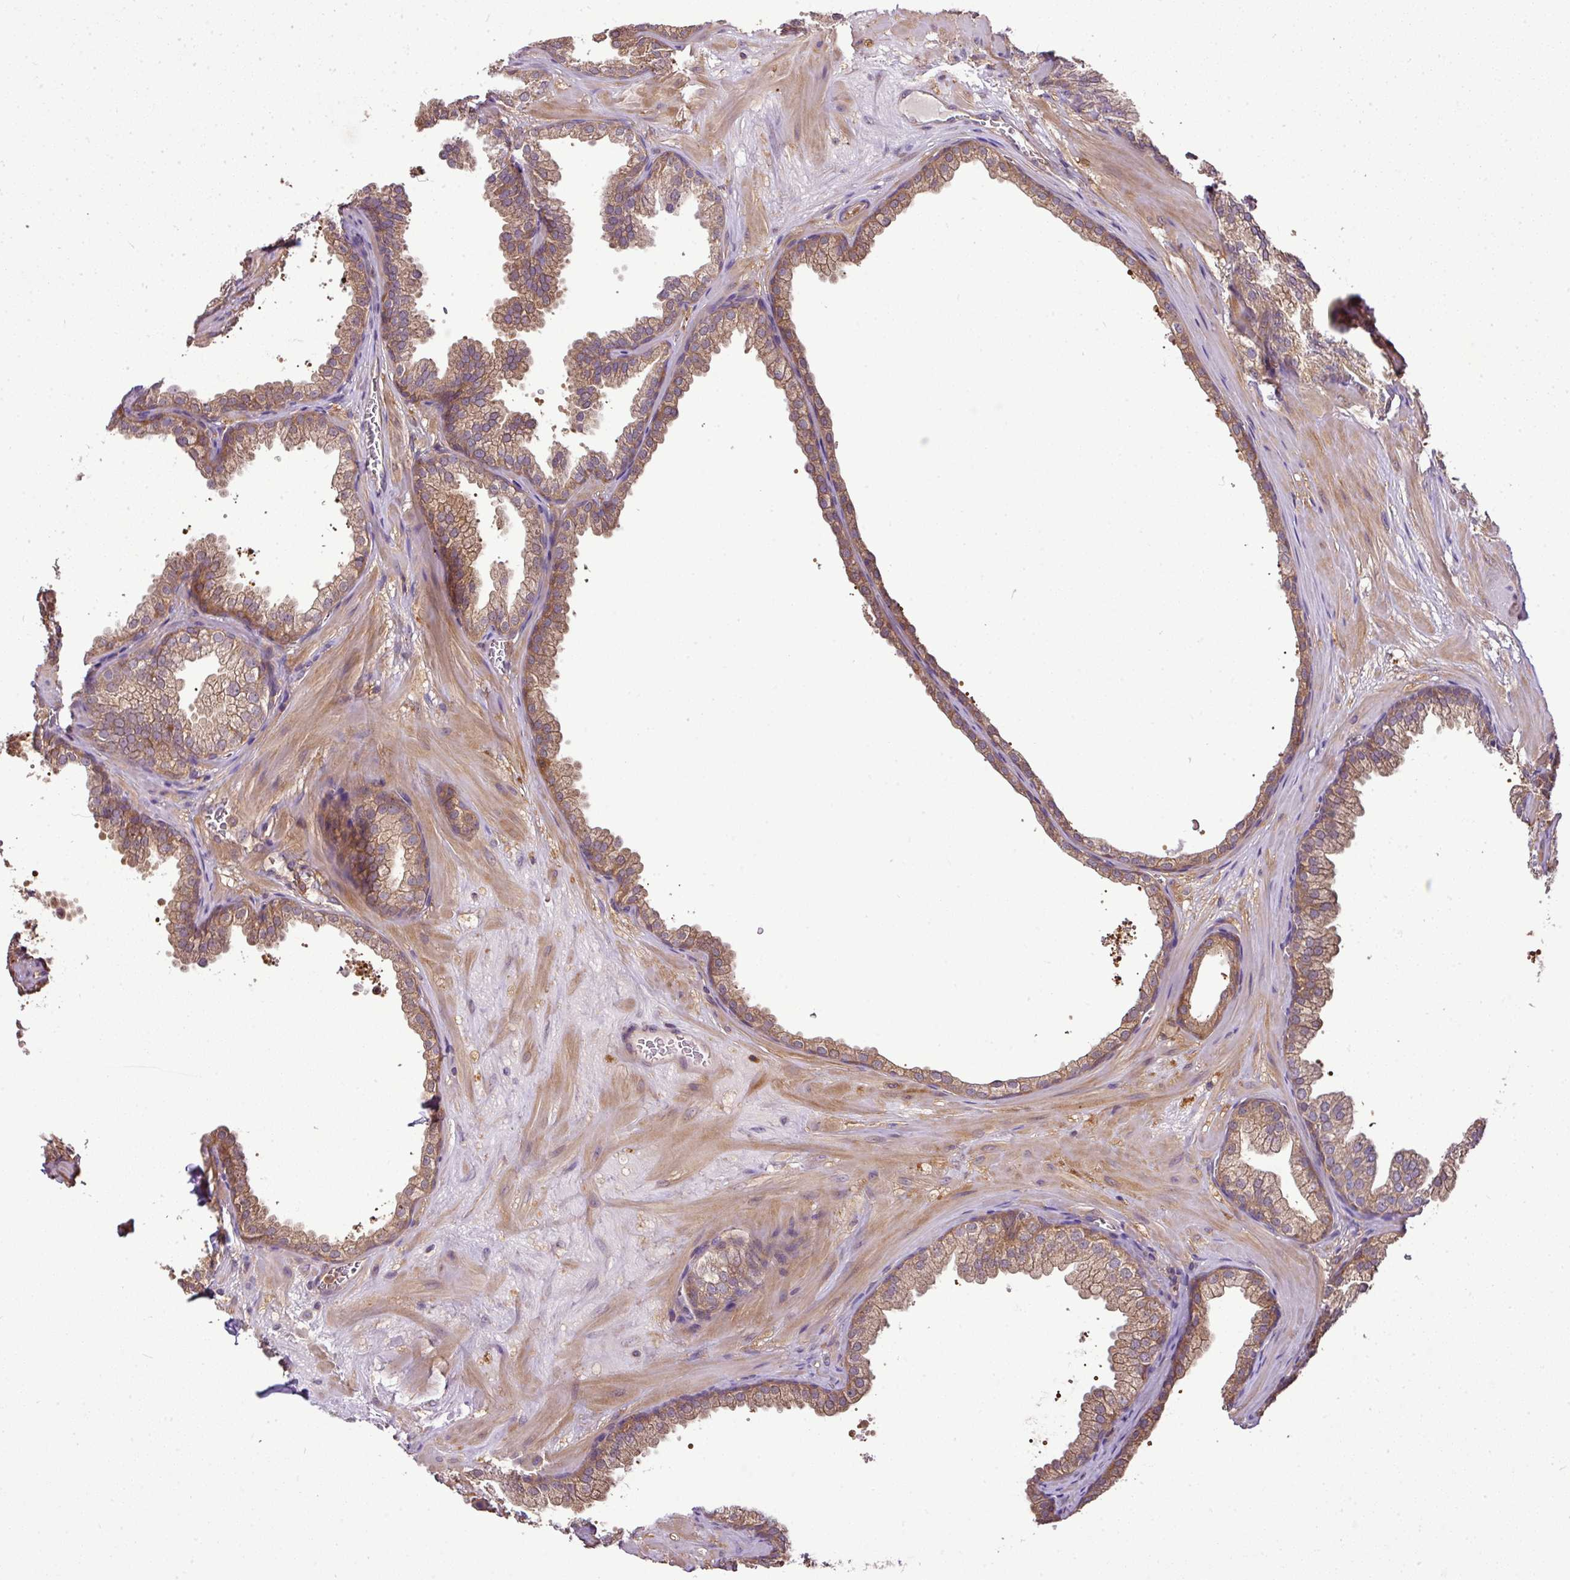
{"staining": {"intensity": "moderate", "quantity": "25%-75%", "location": "cytoplasmic/membranous"}, "tissue": "prostate", "cell_type": "Glandular cells", "image_type": "normal", "snomed": [{"axis": "morphology", "description": "Normal tissue, NOS"}, {"axis": "topography", "description": "Prostate"}], "caption": "Prostate was stained to show a protein in brown. There is medium levels of moderate cytoplasmic/membranous expression in approximately 25%-75% of glandular cells. (Brightfield microscopy of DAB IHC at high magnification).", "gene": "TMEM107", "patient": {"sex": "male", "age": 37}}